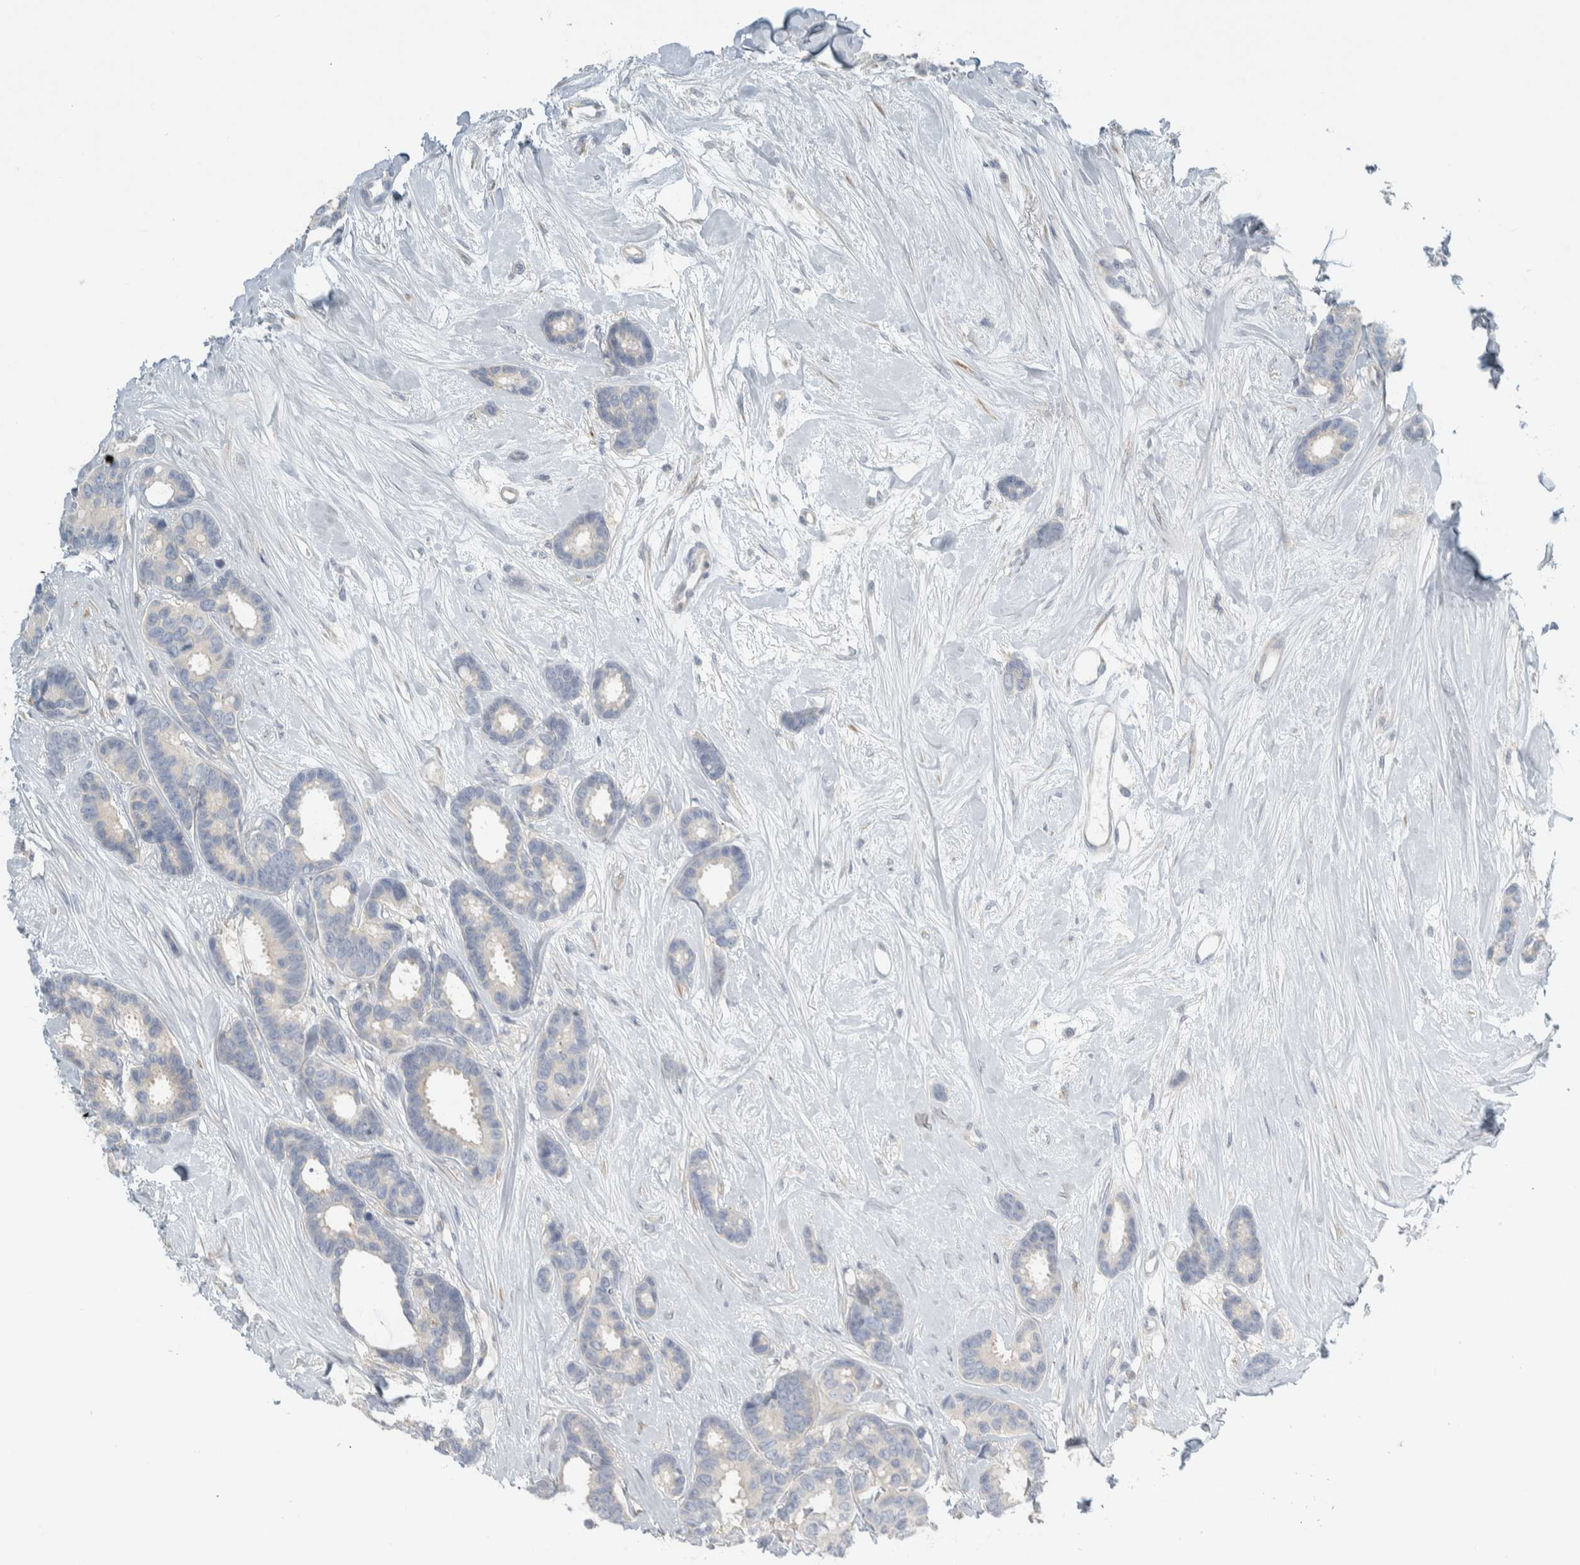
{"staining": {"intensity": "negative", "quantity": "none", "location": "none"}, "tissue": "breast cancer", "cell_type": "Tumor cells", "image_type": "cancer", "snomed": [{"axis": "morphology", "description": "Duct carcinoma"}, {"axis": "topography", "description": "Breast"}], "caption": "This photomicrograph is of invasive ductal carcinoma (breast) stained with immunohistochemistry (IHC) to label a protein in brown with the nuclei are counter-stained blue. There is no staining in tumor cells.", "gene": "HGS", "patient": {"sex": "female", "age": 87}}